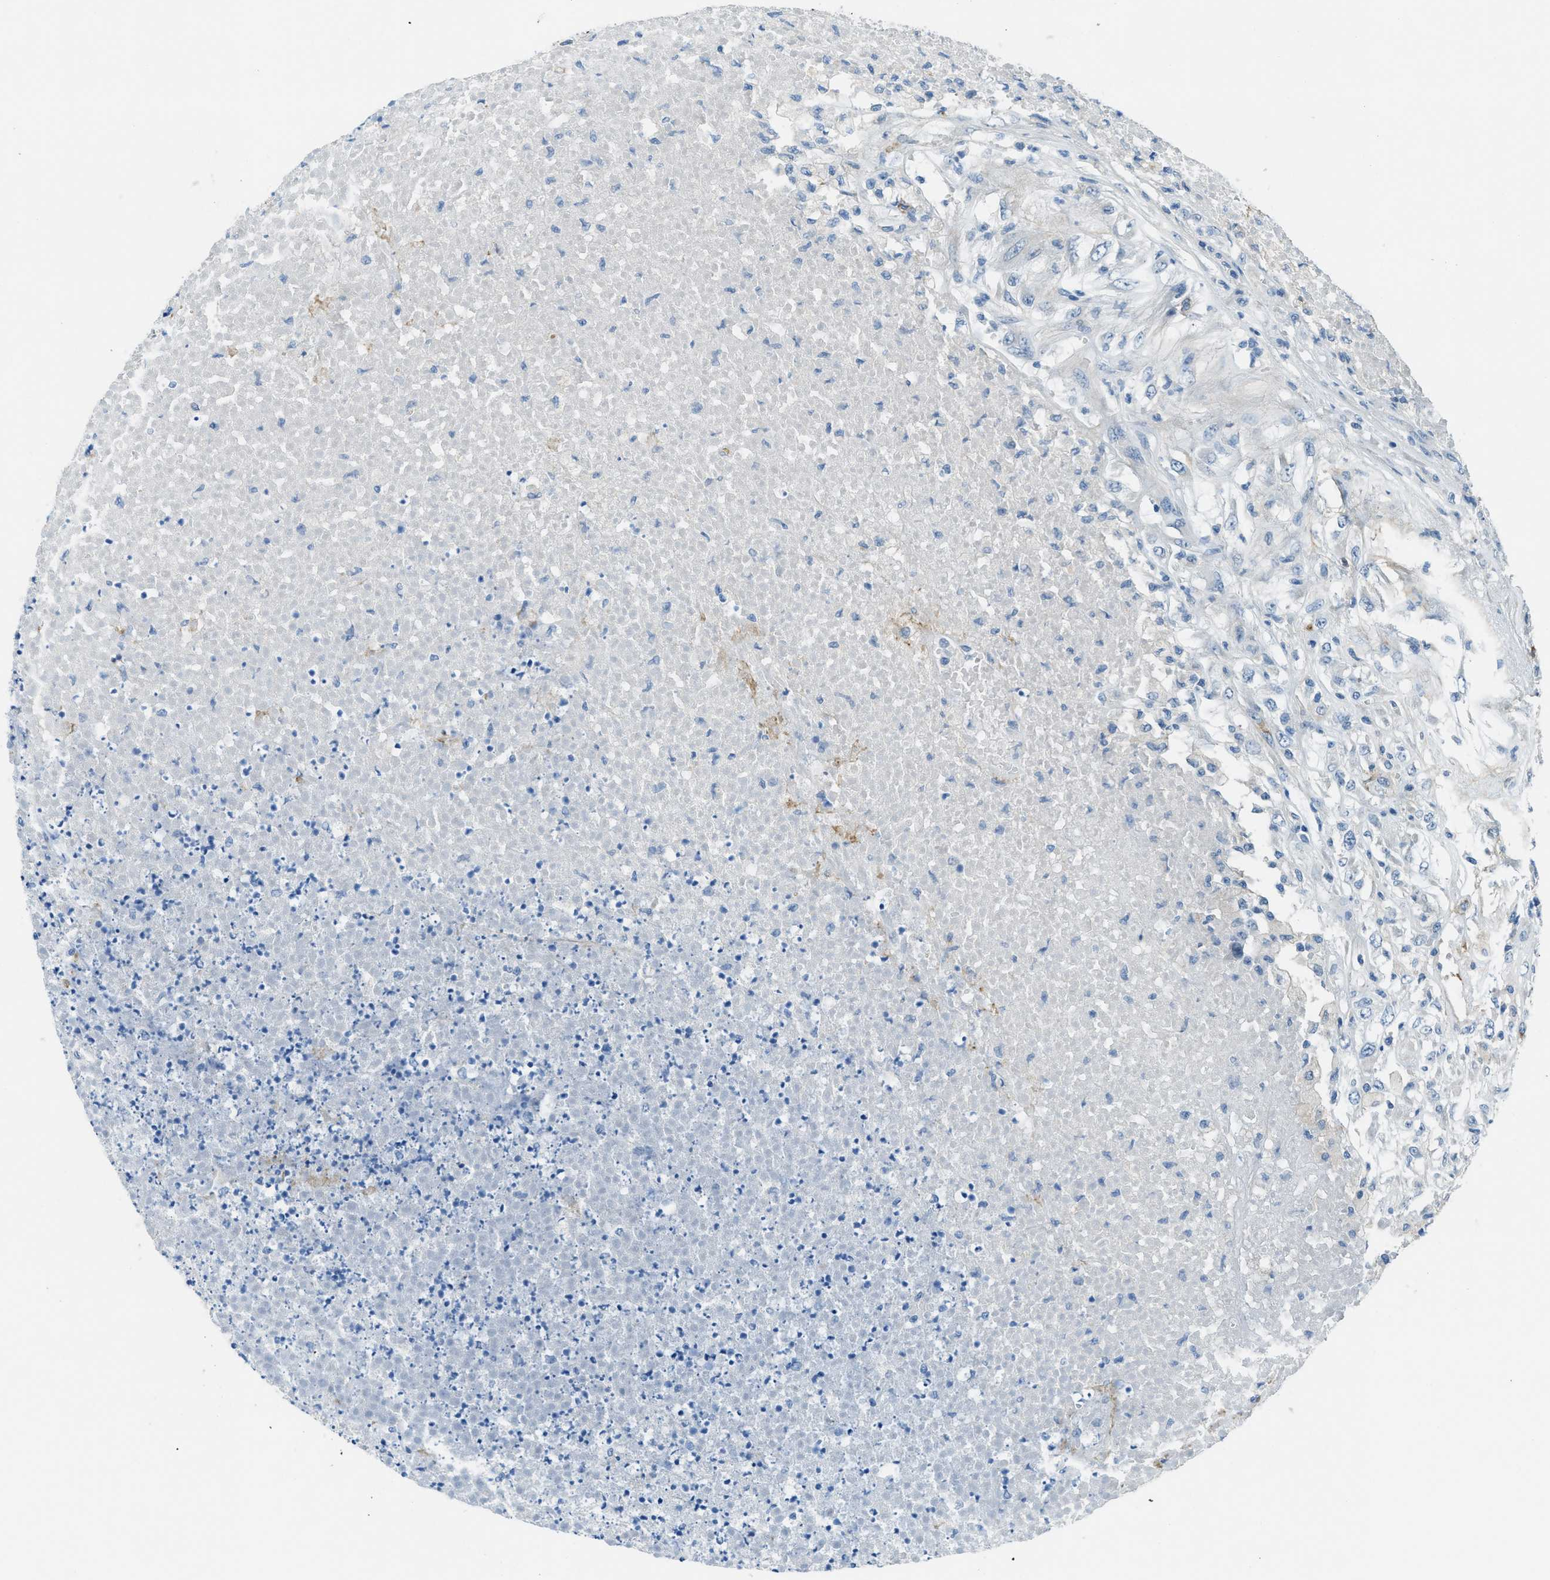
{"staining": {"intensity": "negative", "quantity": "none", "location": "none"}, "tissue": "testis cancer", "cell_type": "Tumor cells", "image_type": "cancer", "snomed": [{"axis": "morphology", "description": "Seminoma, NOS"}, {"axis": "topography", "description": "Testis"}], "caption": "Immunohistochemistry (IHC) micrograph of neoplastic tissue: testis cancer stained with DAB reveals no significant protein staining in tumor cells.", "gene": "KLHL8", "patient": {"sex": "male", "age": 59}}